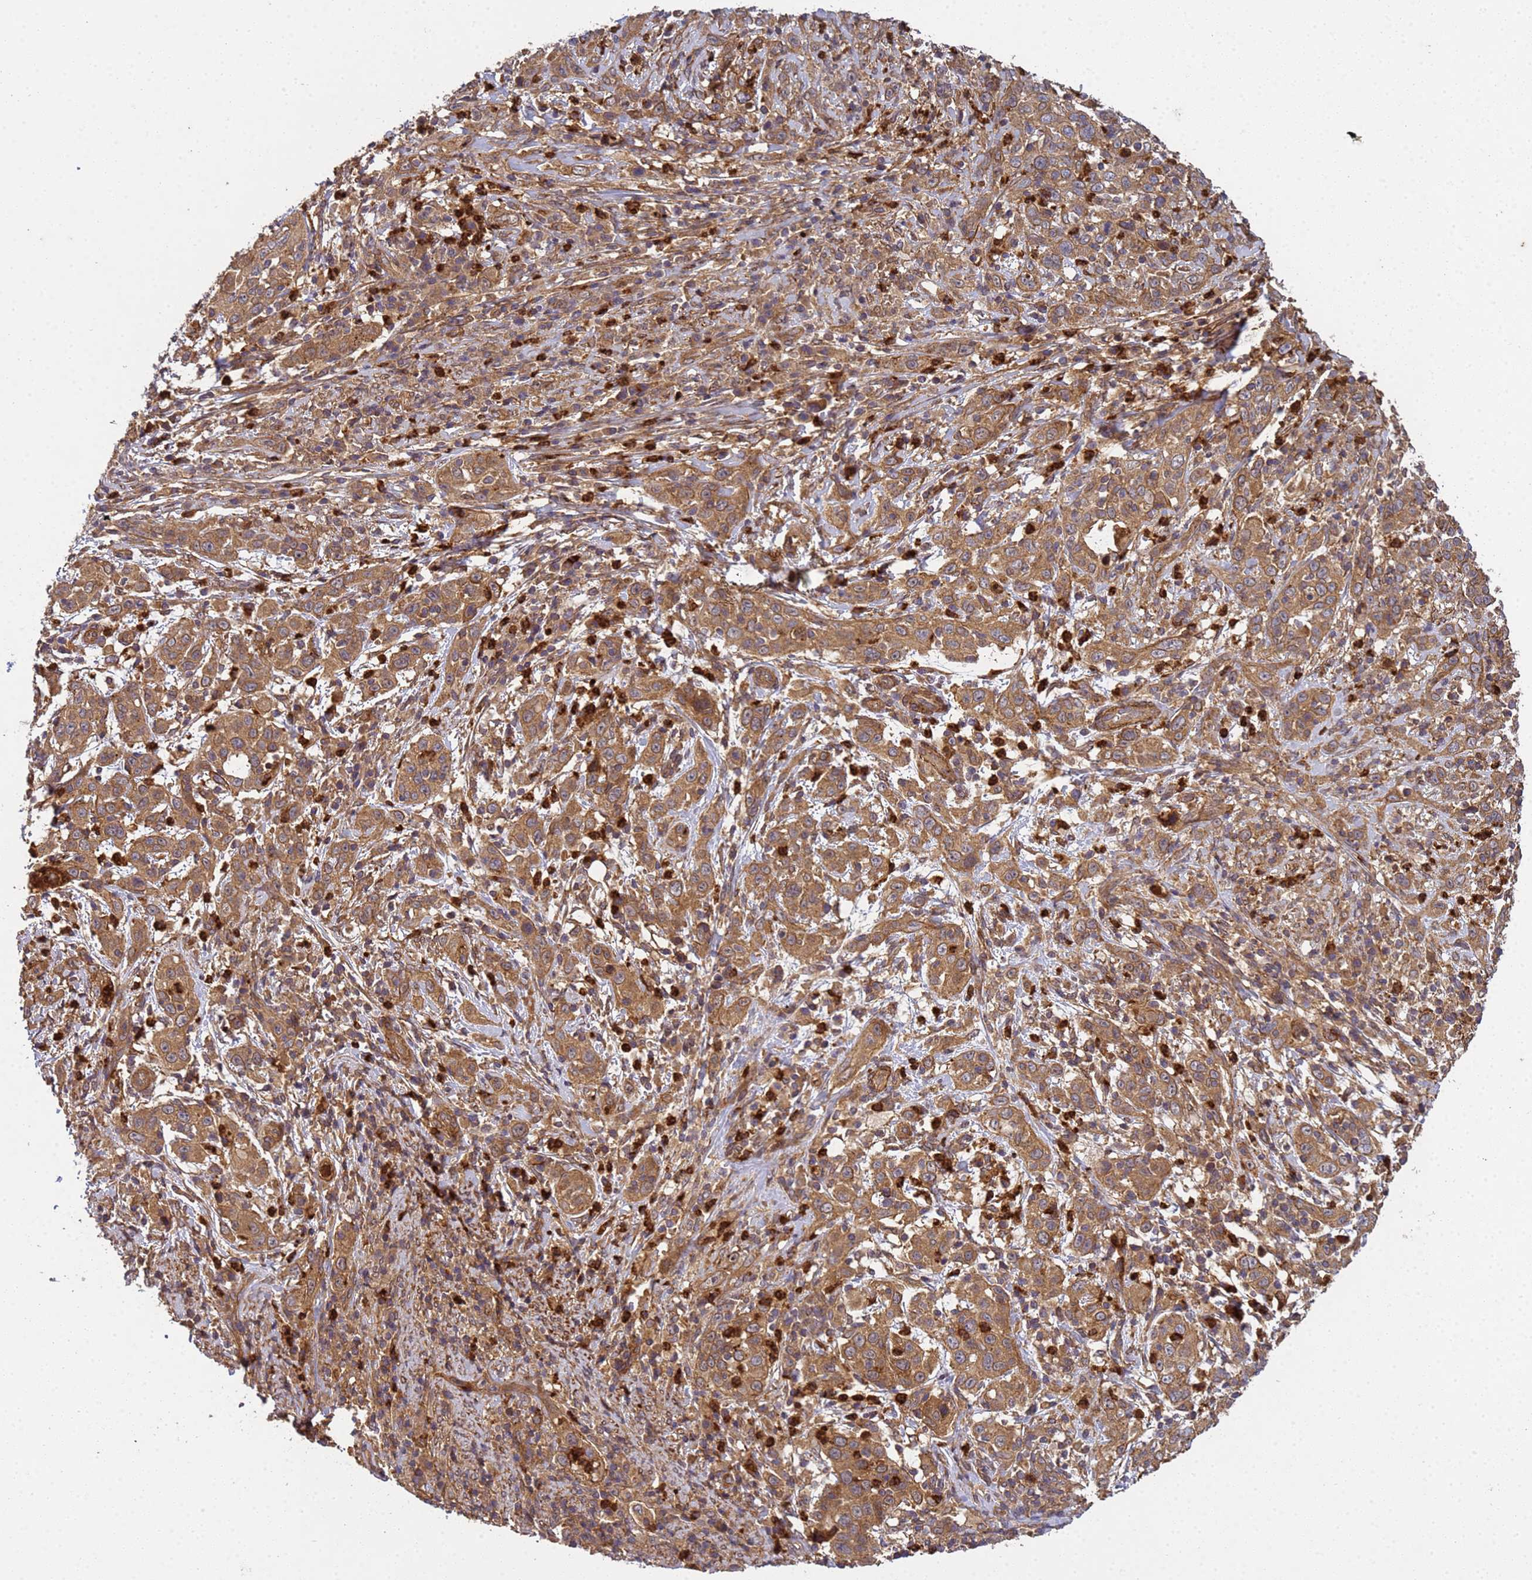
{"staining": {"intensity": "moderate", "quantity": ">75%", "location": "cytoplasmic/membranous"}, "tissue": "cervical cancer", "cell_type": "Tumor cells", "image_type": "cancer", "snomed": [{"axis": "morphology", "description": "Squamous cell carcinoma, NOS"}, {"axis": "topography", "description": "Cervix"}], "caption": "About >75% of tumor cells in squamous cell carcinoma (cervical) exhibit moderate cytoplasmic/membranous protein positivity as visualized by brown immunohistochemical staining.", "gene": "C8orf34", "patient": {"sex": "female", "age": 46}}